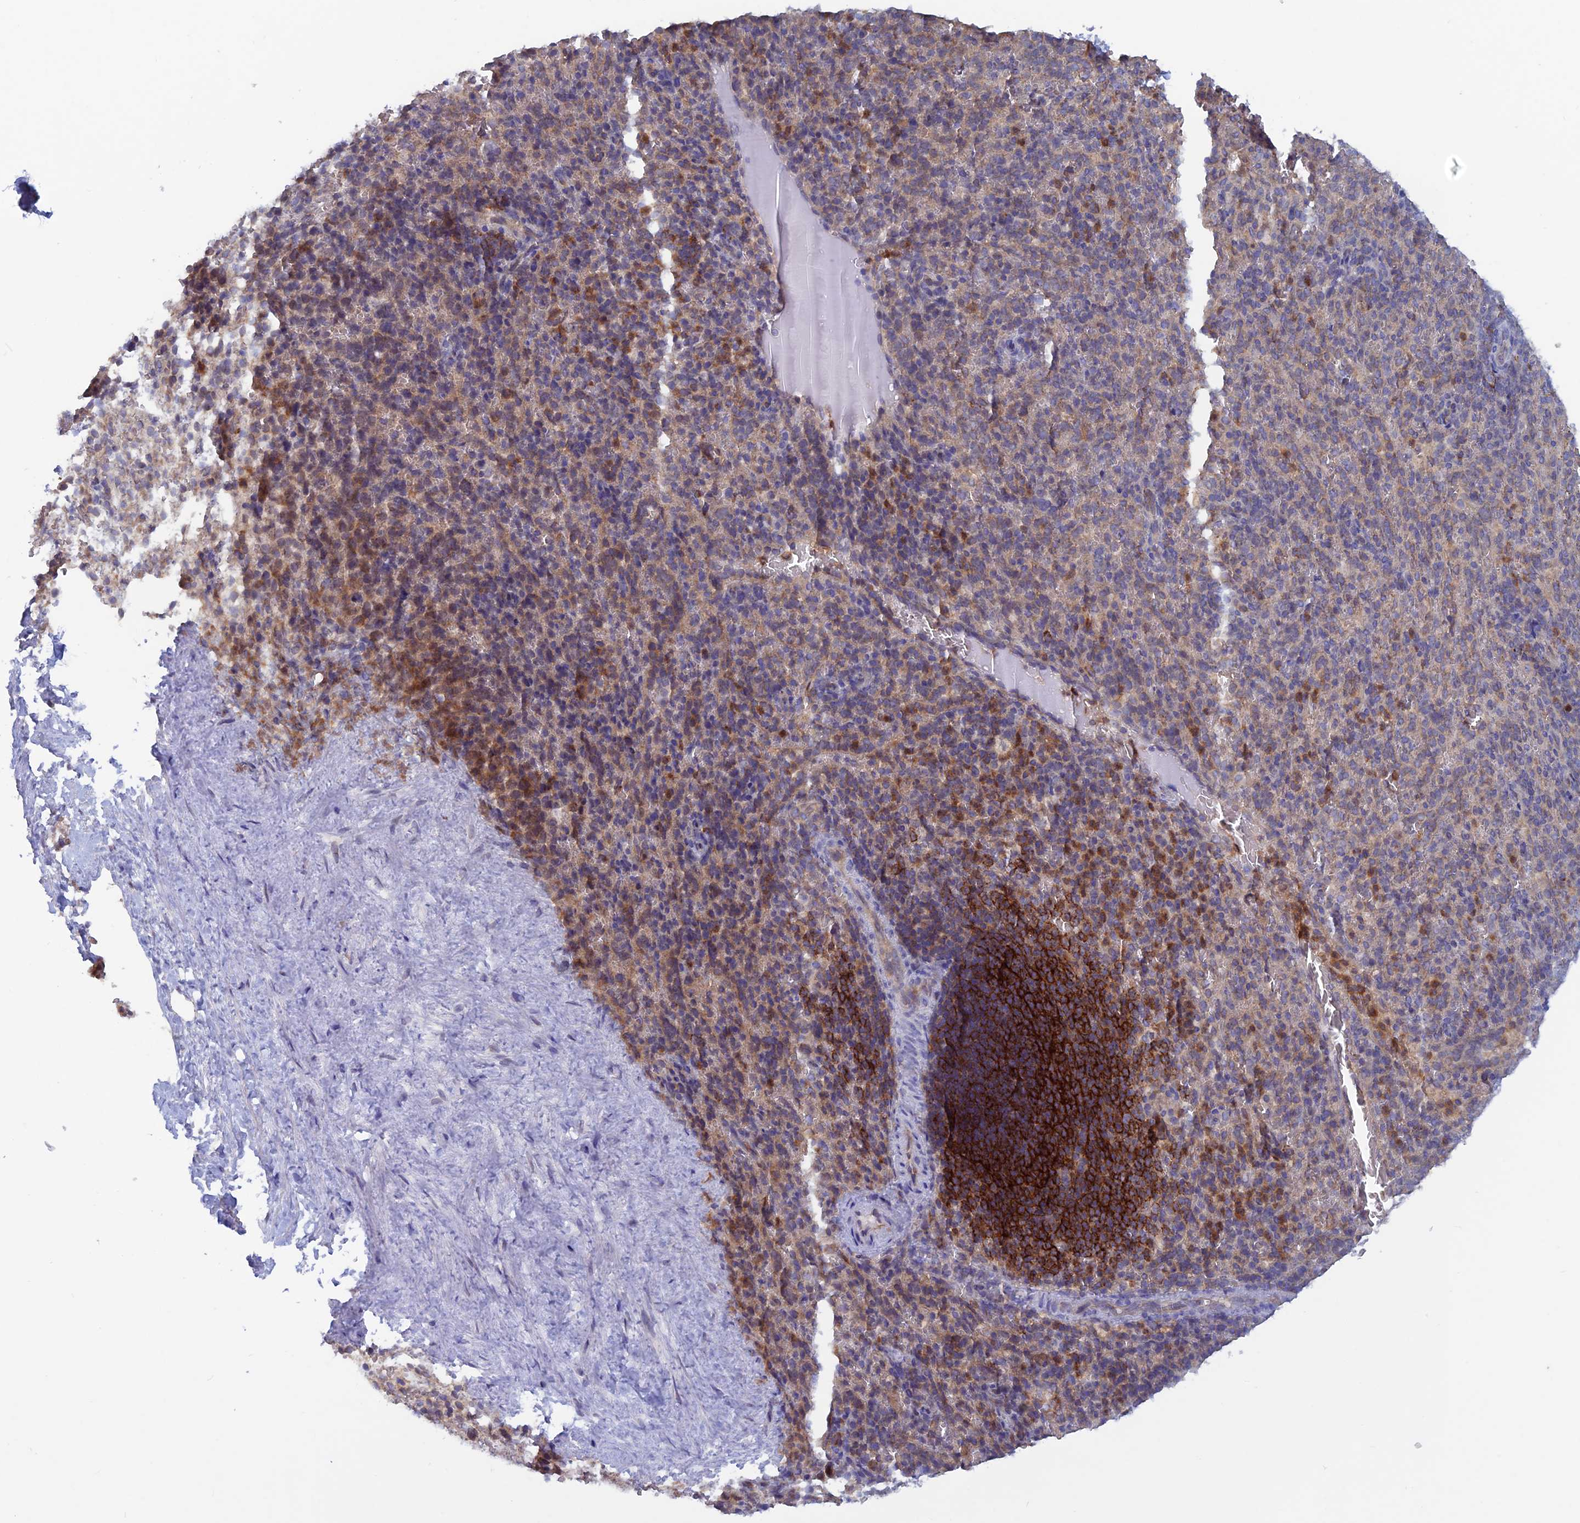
{"staining": {"intensity": "moderate", "quantity": "<25%", "location": "cytoplasmic/membranous"}, "tissue": "spleen", "cell_type": "Cells in red pulp", "image_type": "normal", "snomed": [{"axis": "morphology", "description": "Normal tissue, NOS"}, {"axis": "topography", "description": "Spleen"}], "caption": "An immunohistochemistry (IHC) photomicrograph of normal tissue is shown. Protein staining in brown shows moderate cytoplasmic/membranous positivity in spleen within cells in red pulp. (IHC, brightfield microscopy, high magnification).", "gene": "WDR46", "patient": {"sex": "female", "age": 21}}